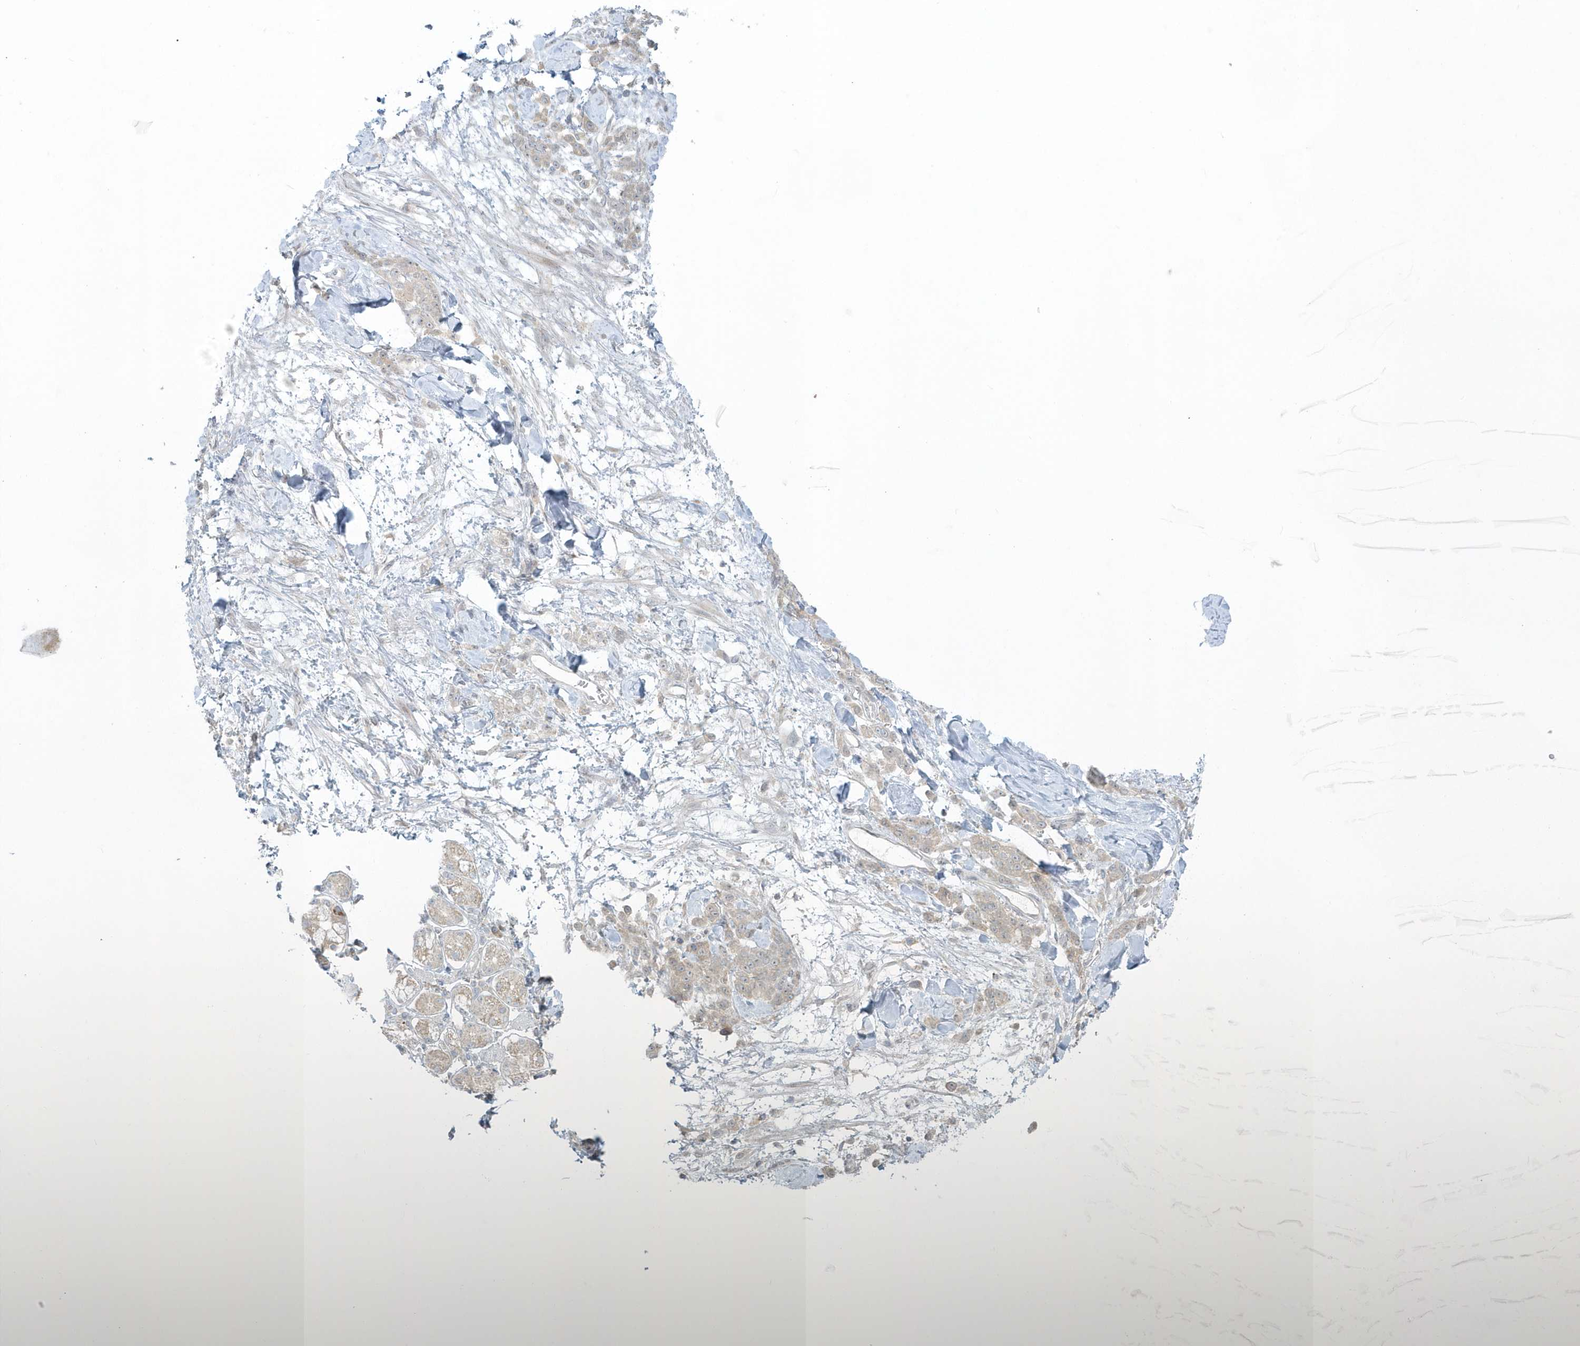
{"staining": {"intensity": "negative", "quantity": "none", "location": "none"}, "tissue": "stomach cancer", "cell_type": "Tumor cells", "image_type": "cancer", "snomed": [{"axis": "morphology", "description": "Normal tissue, NOS"}, {"axis": "morphology", "description": "Adenocarcinoma, NOS"}, {"axis": "topography", "description": "Stomach"}], "caption": "The immunohistochemistry micrograph has no significant expression in tumor cells of stomach cancer (adenocarcinoma) tissue.", "gene": "BLTP3A", "patient": {"sex": "male", "age": 82}}